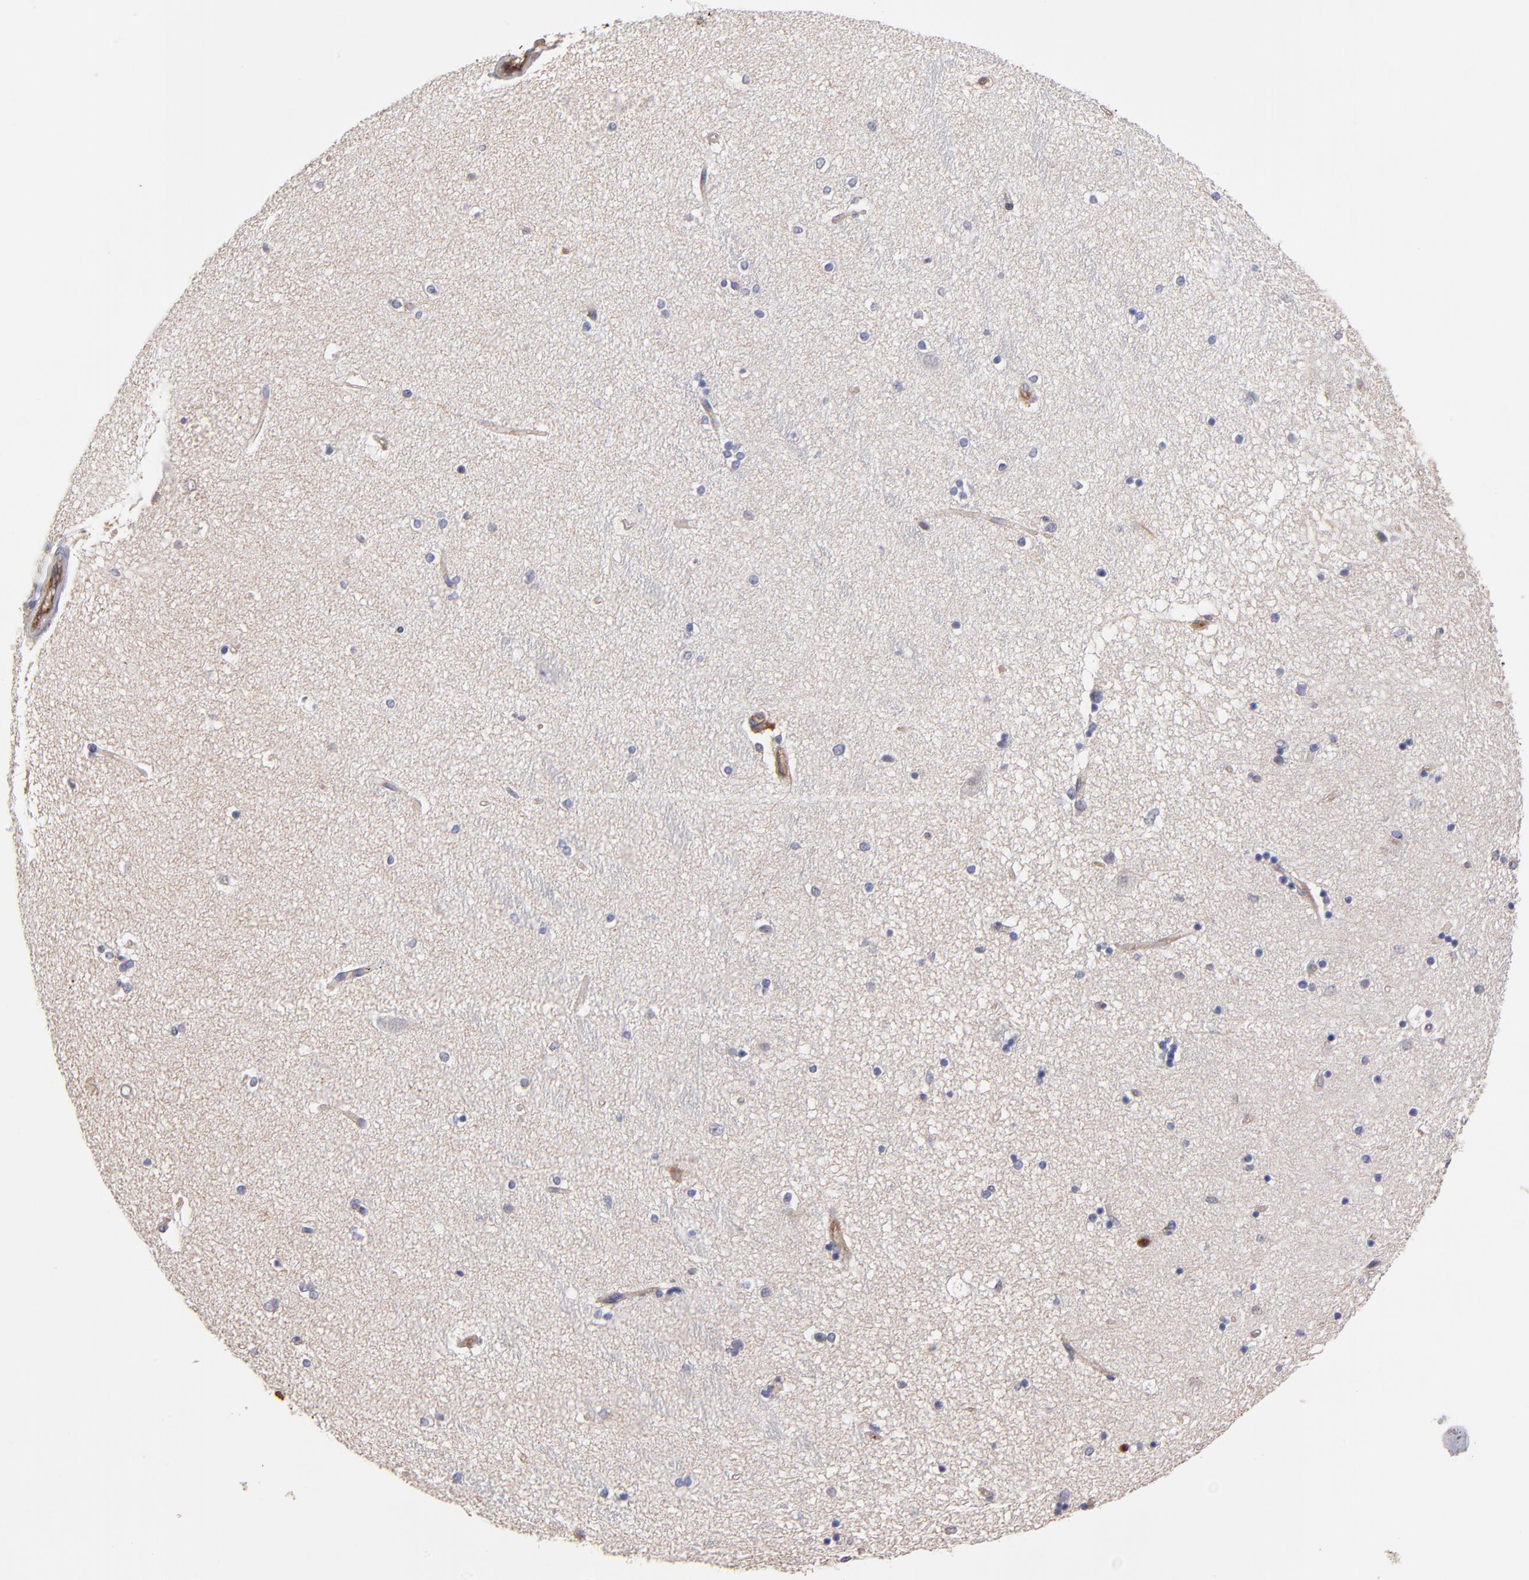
{"staining": {"intensity": "weak", "quantity": "<25%", "location": "cytoplasmic/membranous"}, "tissue": "hippocampus", "cell_type": "Glial cells", "image_type": "normal", "snomed": [{"axis": "morphology", "description": "Normal tissue, NOS"}, {"axis": "topography", "description": "Hippocampus"}], "caption": "A micrograph of hippocampus stained for a protein reveals no brown staining in glial cells. (Brightfield microscopy of DAB (3,3'-diaminobenzidine) immunohistochemistry at high magnification).", "gene": "ASB7", "patient": {"sex": "female", "age": 54}}